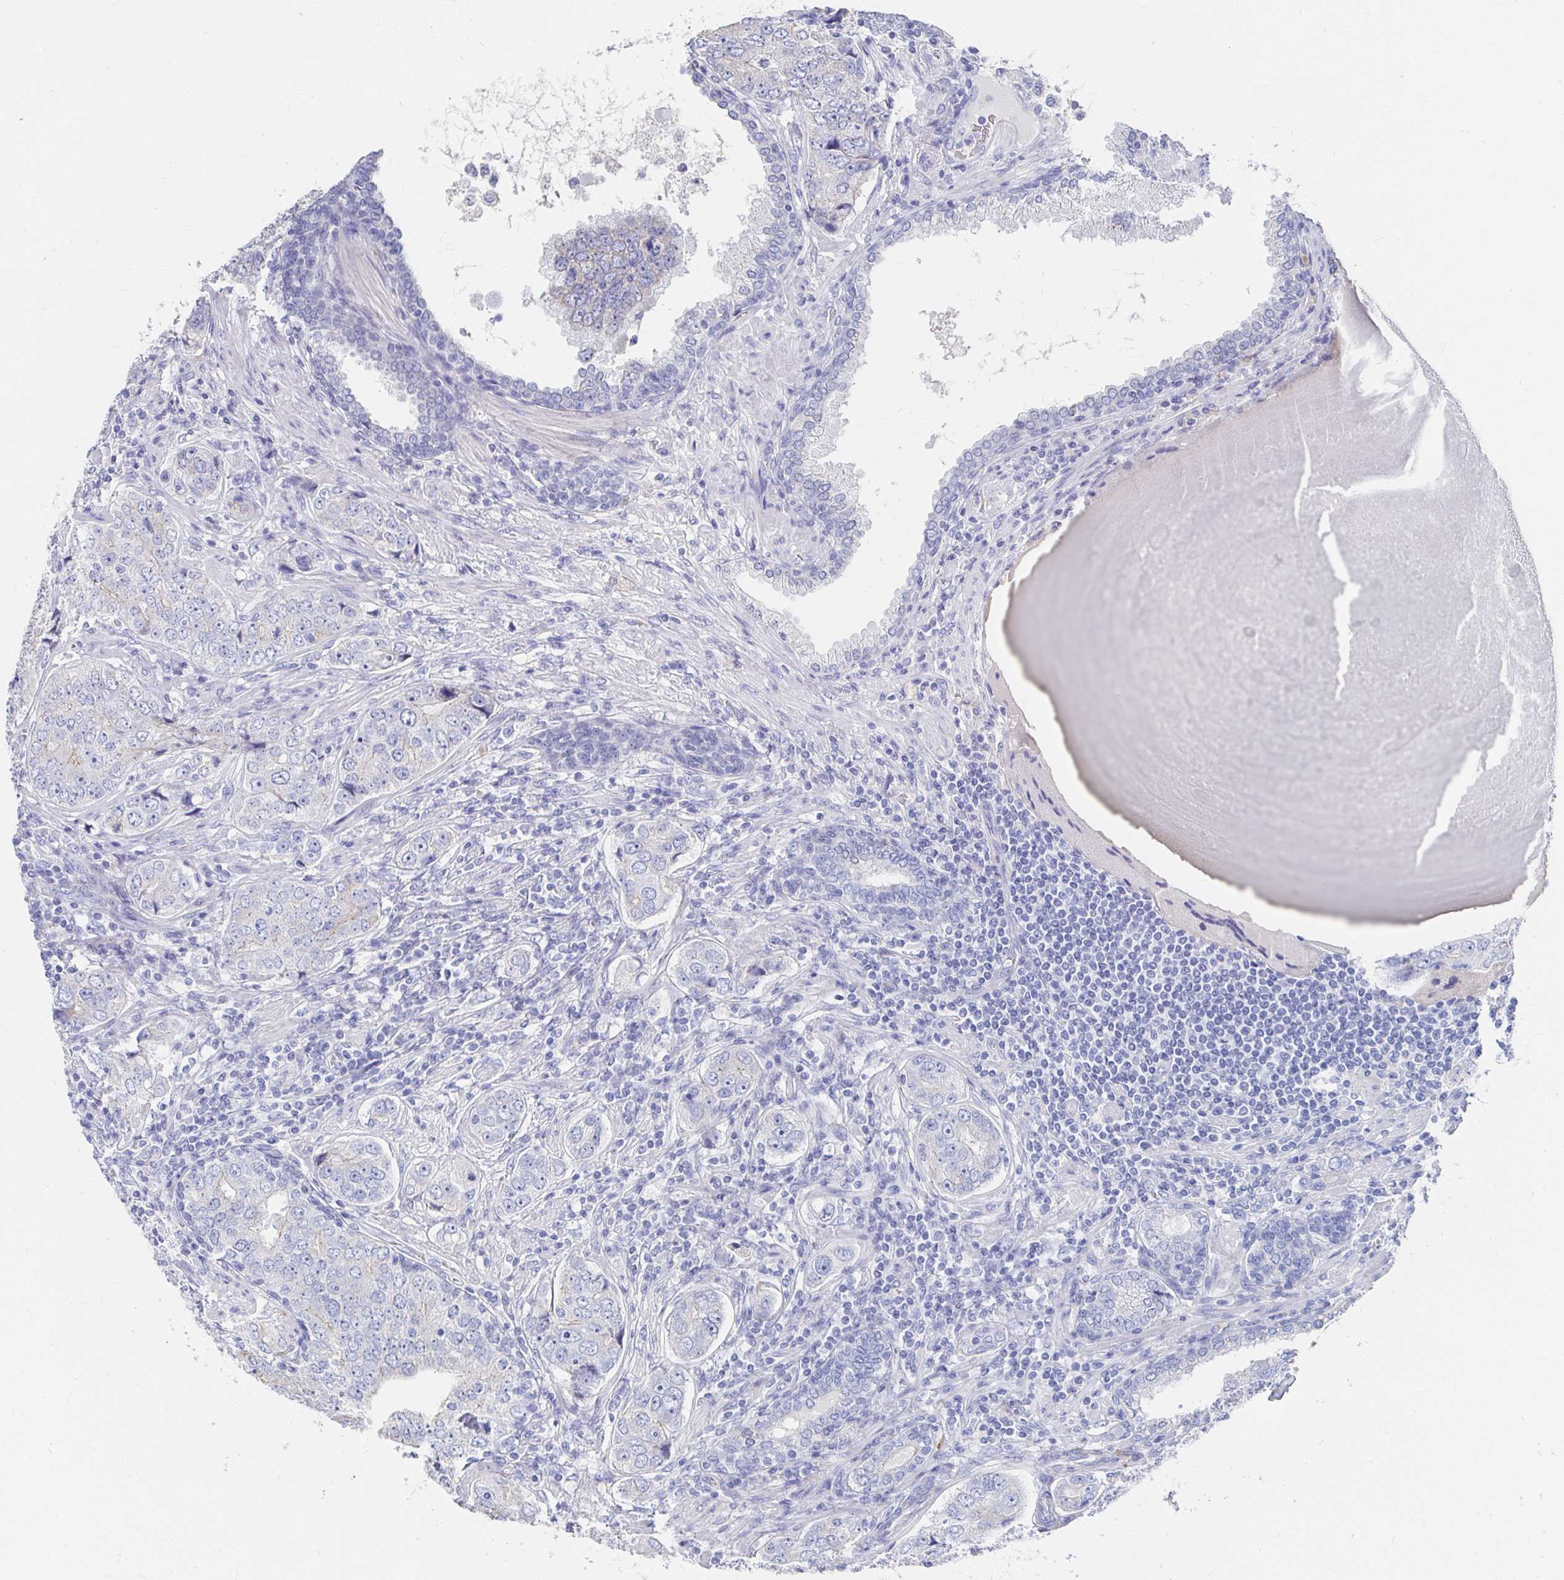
{"staining": {"intensity": "negative", "quantity": "none", "location": "none"}, "tissue": "prostate cancer", "cell_type": "Tumor cells", "image_type": "cancer", "snomed": [{"axis": "morphology", "description": "Adenocarcinoma, High grade"}, {"axis": "topography", "description": "Prostate"}], "caption": "Tumor cells are negative for protein expression in human prostate cancer (adenocarcinoma (high-grade)). Brightfield microscopy of immunohistochemistry stained with DAB (brown) and hematoxylin (blue), captured at high magnification.", "gene": "LAMC3", "patient": {"sex": "male", "age": 60}}